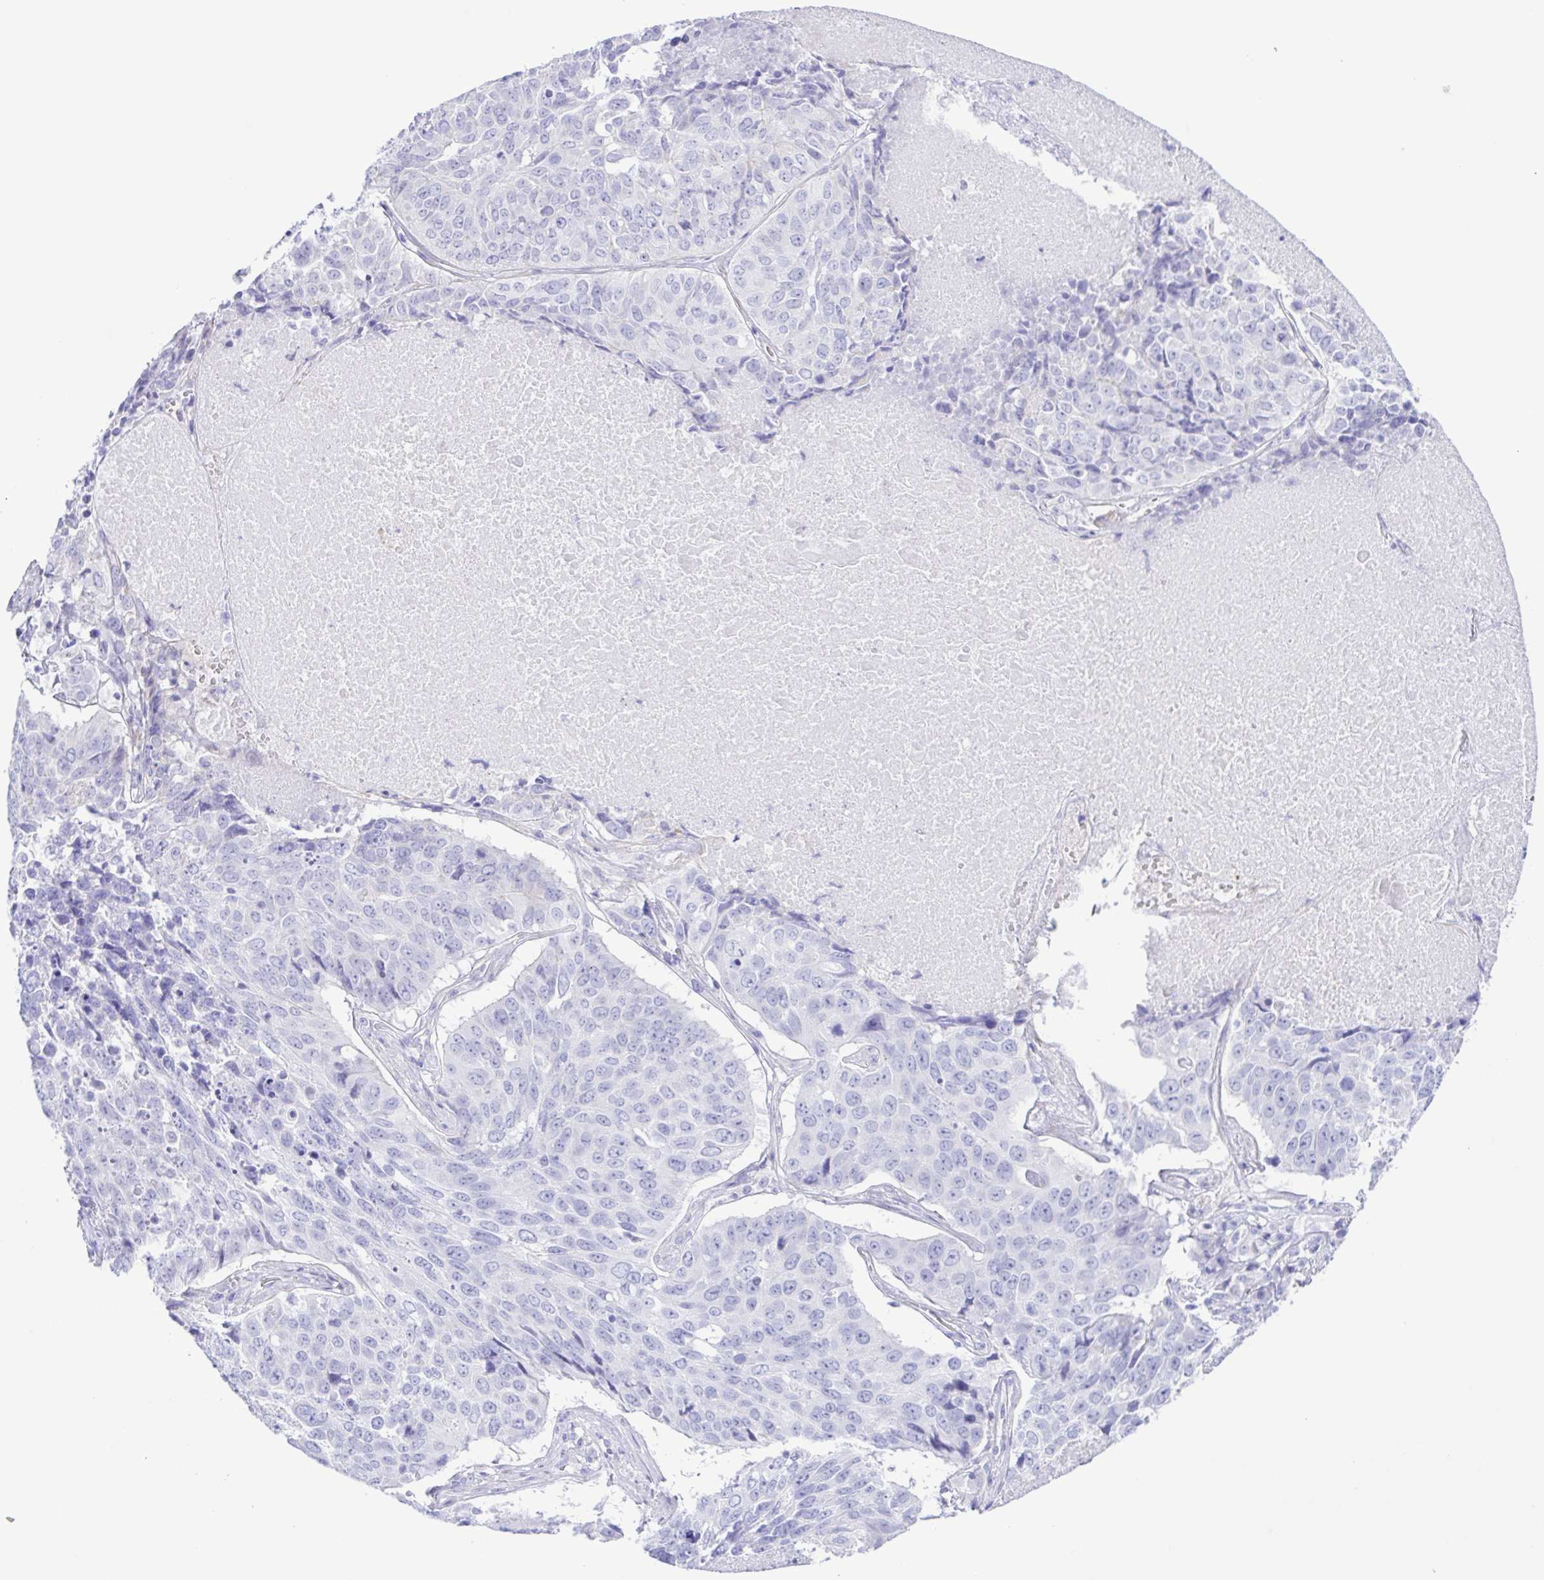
{"staining": {"intensity": "negative", "quantity": "none", "location": "none"}, "tissue": "lung cancer", "cell_type": "Tumor cells", "image_type": "cancer", "snomed": [{"axis": "morphology", "description": "Normal tissue, NOS"}, {"axis": "morphology", "description": "Squamous cell carcinoma, NOS"}, {"axis": "topography", "description": "Bronchus"}, {"axis": "topography", "description": "Lung"}], "caption": "Tumor cells are negative for protein expression in human squamous cell carcinoma (lung).", "gene": "CYP11A1", "patient": {"sex": "male", "age": 64}}